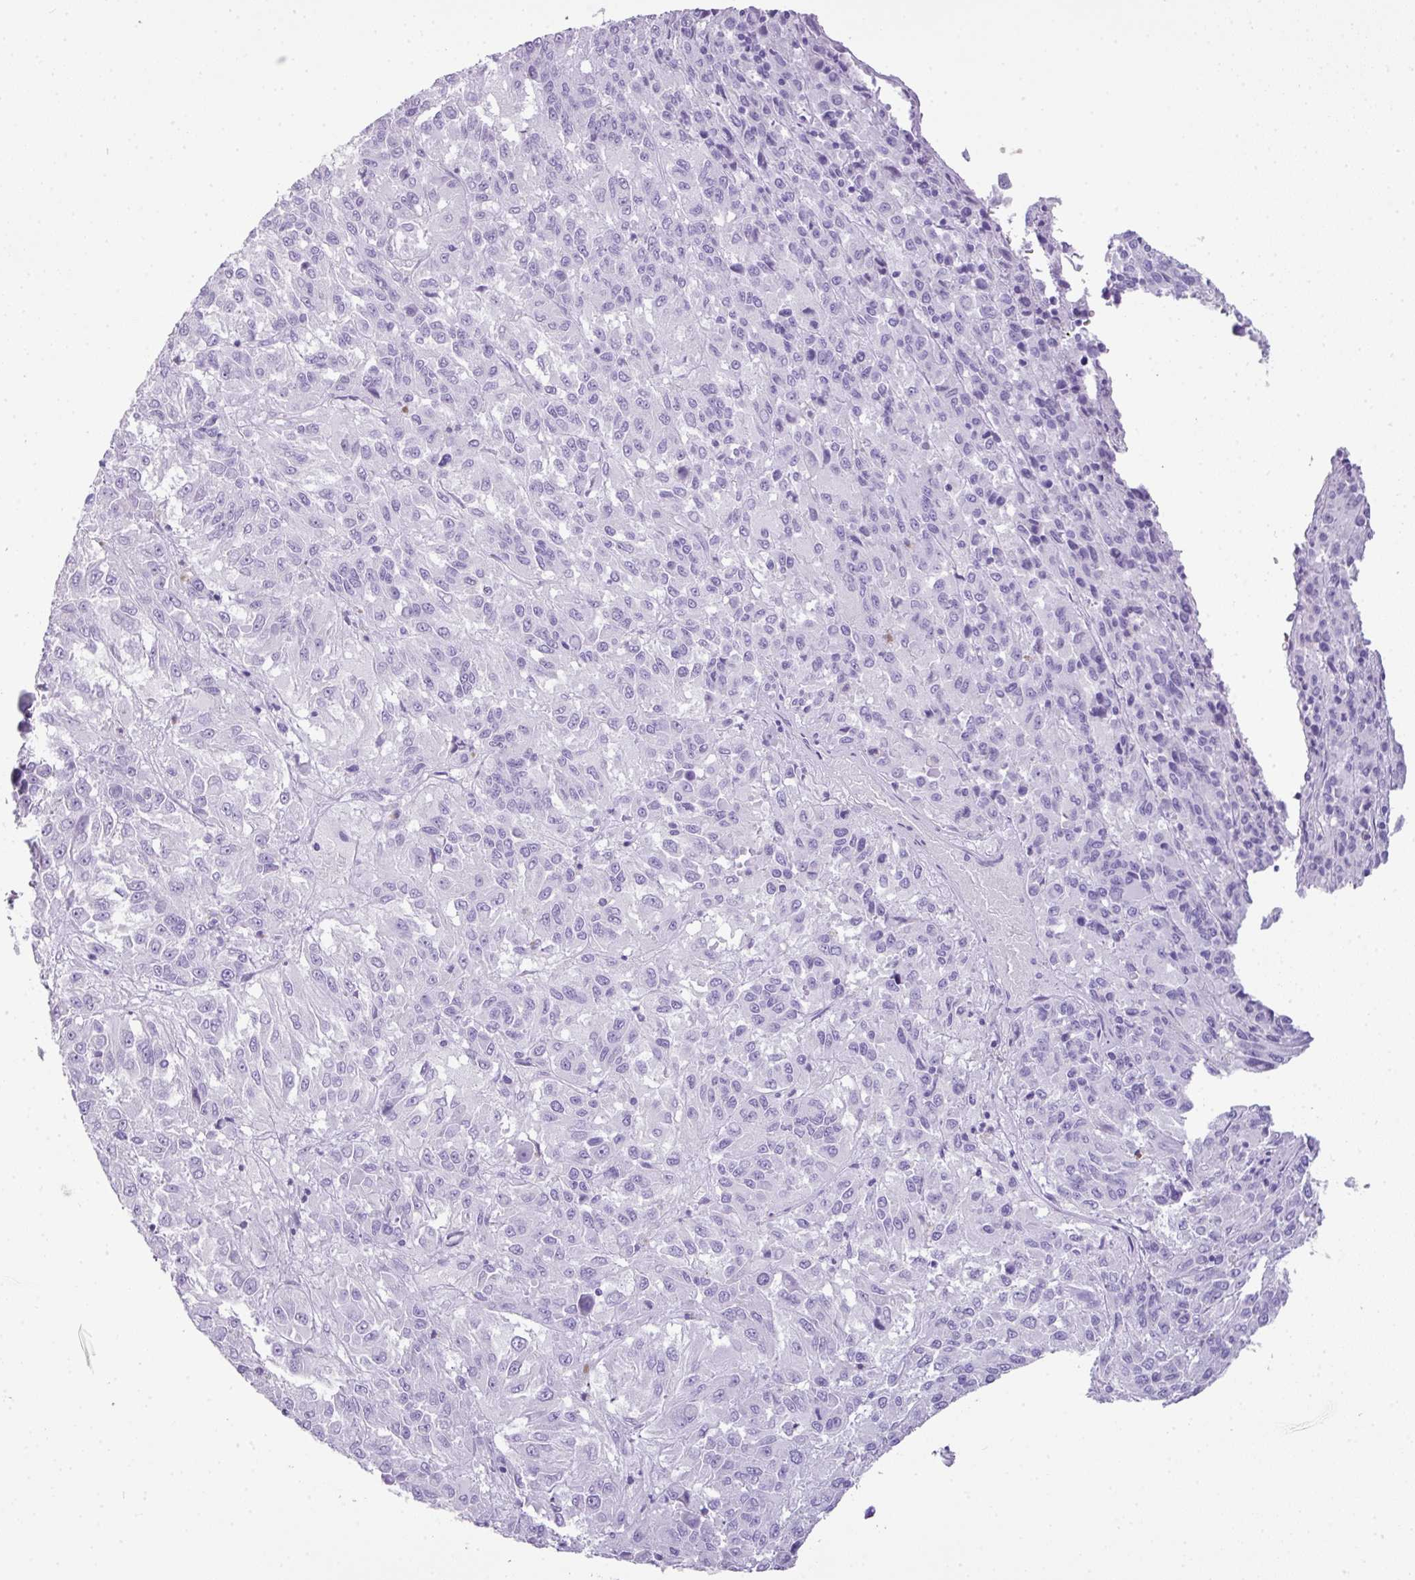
{"staining": {"intensity": "negative", "quantity": "none", "location": "none"}, "tissue": "melanoma", "cell_type": "Tumor cells", "image_type": "cancer", "snomed": [{"axis": "morphology", "description": "Malignant melanoma, Metastatic site"}, {"axis": "topography", "description": "Lung"}], "caption": "Protein analysis of malignant melanoma (metastatic site) shows no significant expression in tumor cells.", "gene": "TNP1", "patient": {"sex": "male", "age": 64}}